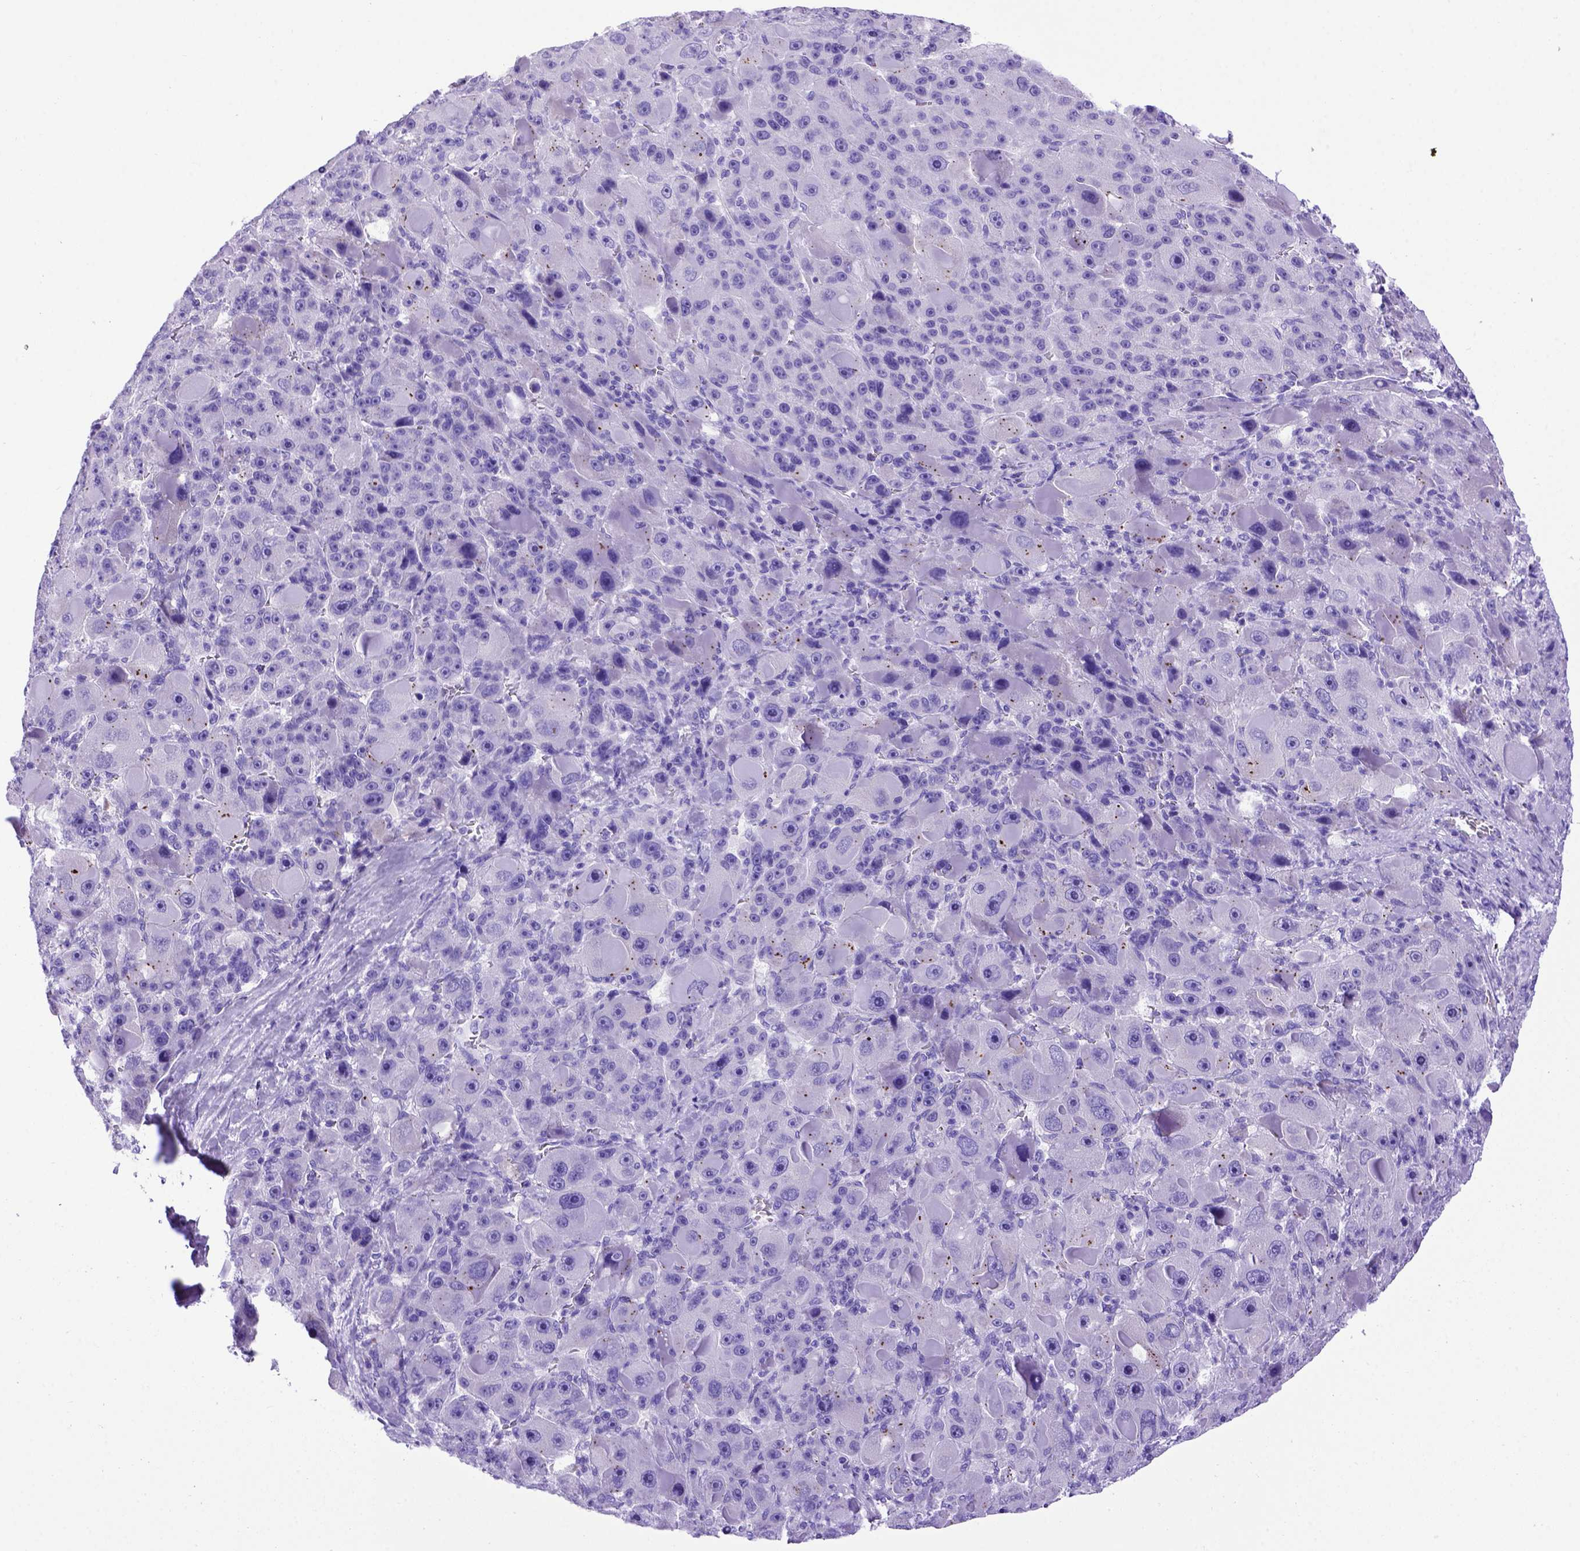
{"staining": {"intensity": "negative", "quantity": "none", "location": "none"}, "tissue": "liver cancer", "cell_type": "Tumor cells", "image_type": "cancer", "snomed": [{"axis": "morphology", "description": "Carcinoma, Hepatocellular, NOS"}, {"axis": "topography", "description": "Liver"}], "caption": "Immunohistochemistry (IHC) histopathology image of neoplastic tissue: liver cancer stained with DAB (3,3'-diaminobenzidine) displays no significant protein expression in tumor cells. (DAB (3,3'-diaminobenzidine) immunohistochemistry visualized using brightfield microscopy, high magnification).", "gene": "MEOX2", "patient": {"sex": "male", "age": 76}}